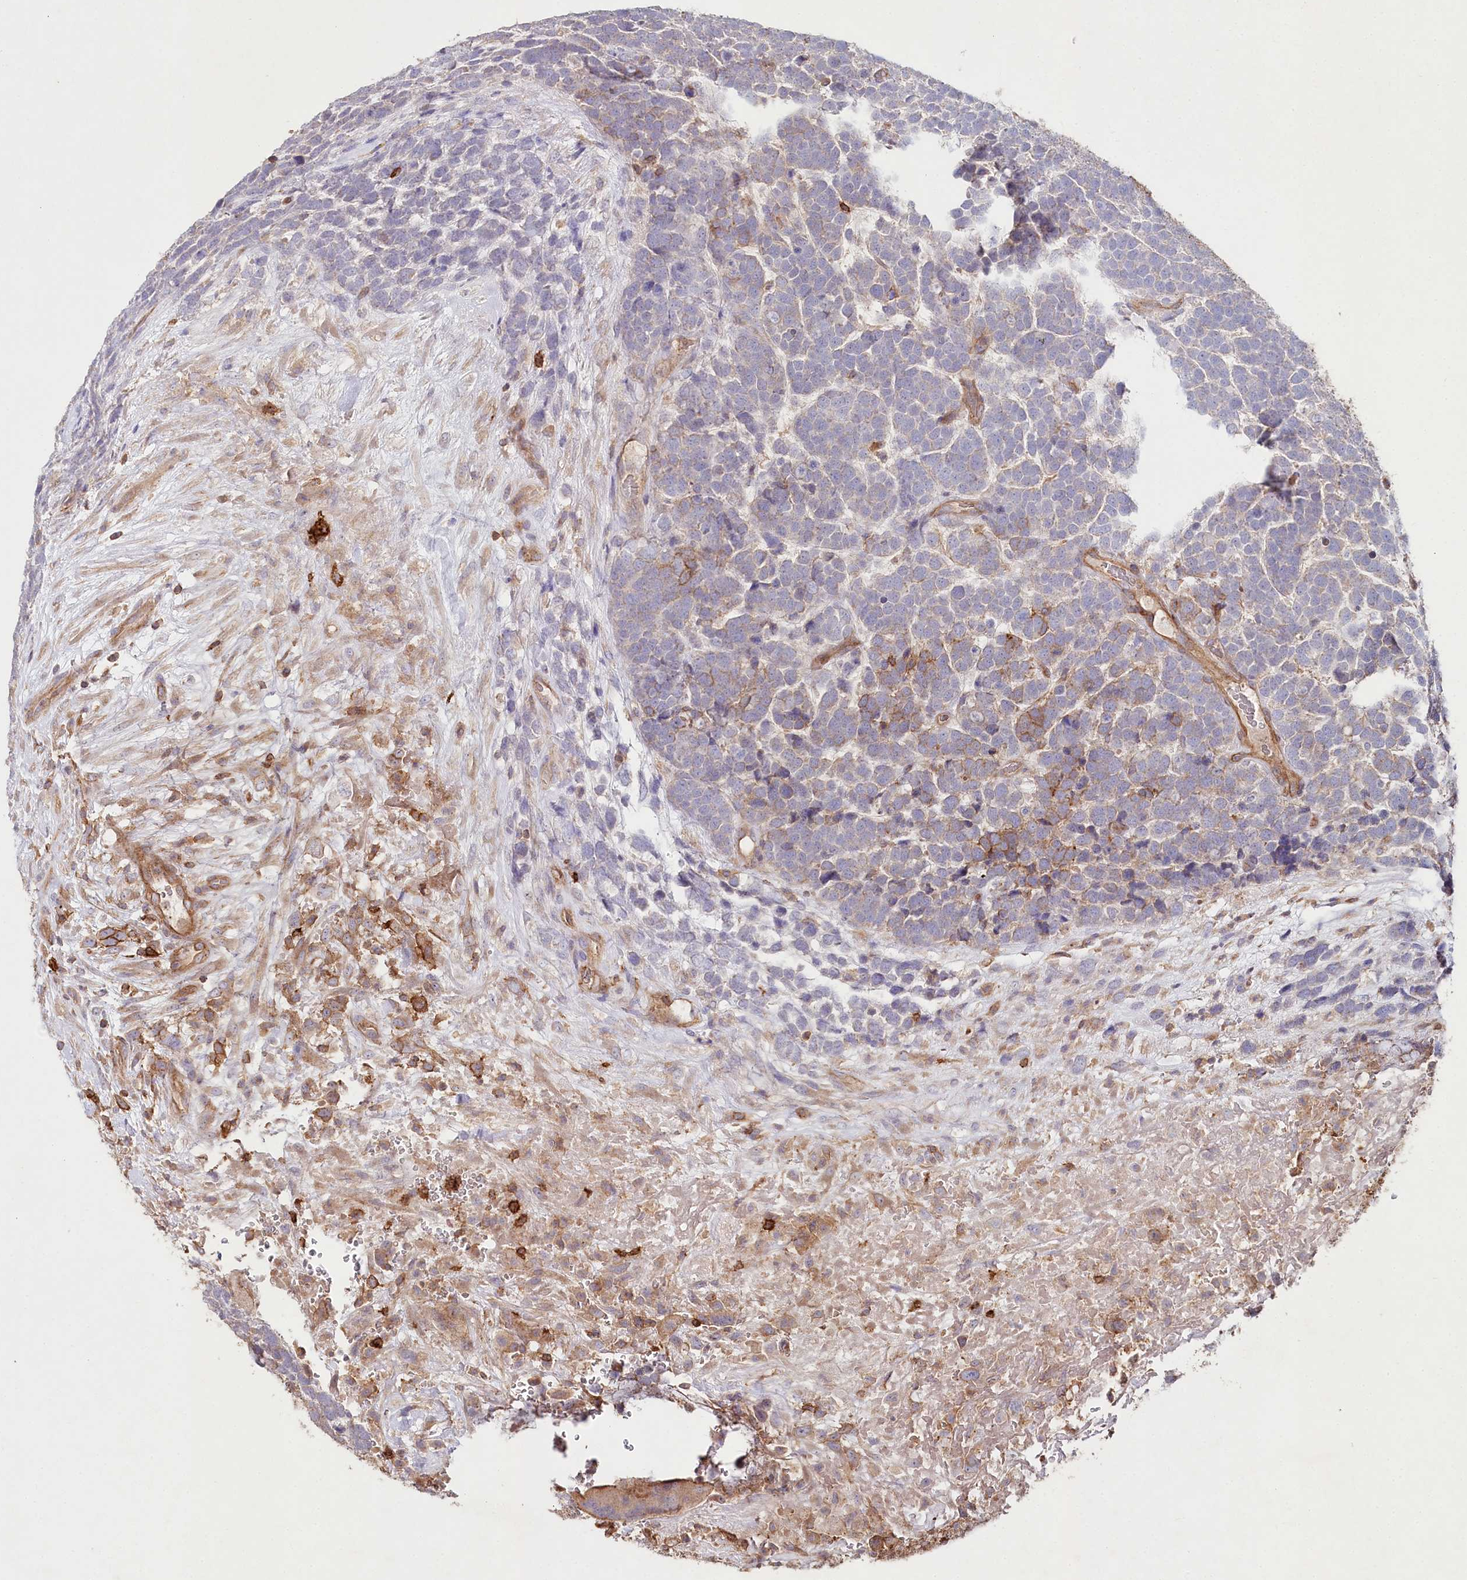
{"staining": {"intensity": "moderate", "quantity": "25%-75%", "location": "cytoplasmic/membranous"}, "tissue": "urothelial cancer", "cell_type": "Tumor cells", "image_type": "cancer", "snomed": [{"axis": "morphology", "description": "Urothelial carcinoma, High grade"}, {"axis": "topography", "description": "Urinary bladder"}], "caption": "Immunohistochemical staining of human urothelial carcinoma (high-grade) reveals medium levels of moderate cytoplasmic/membranous expression in about 25%-75% of tumor cells.", "gene": "RBP5", "patient": {"sex": "female", "age": 82}}